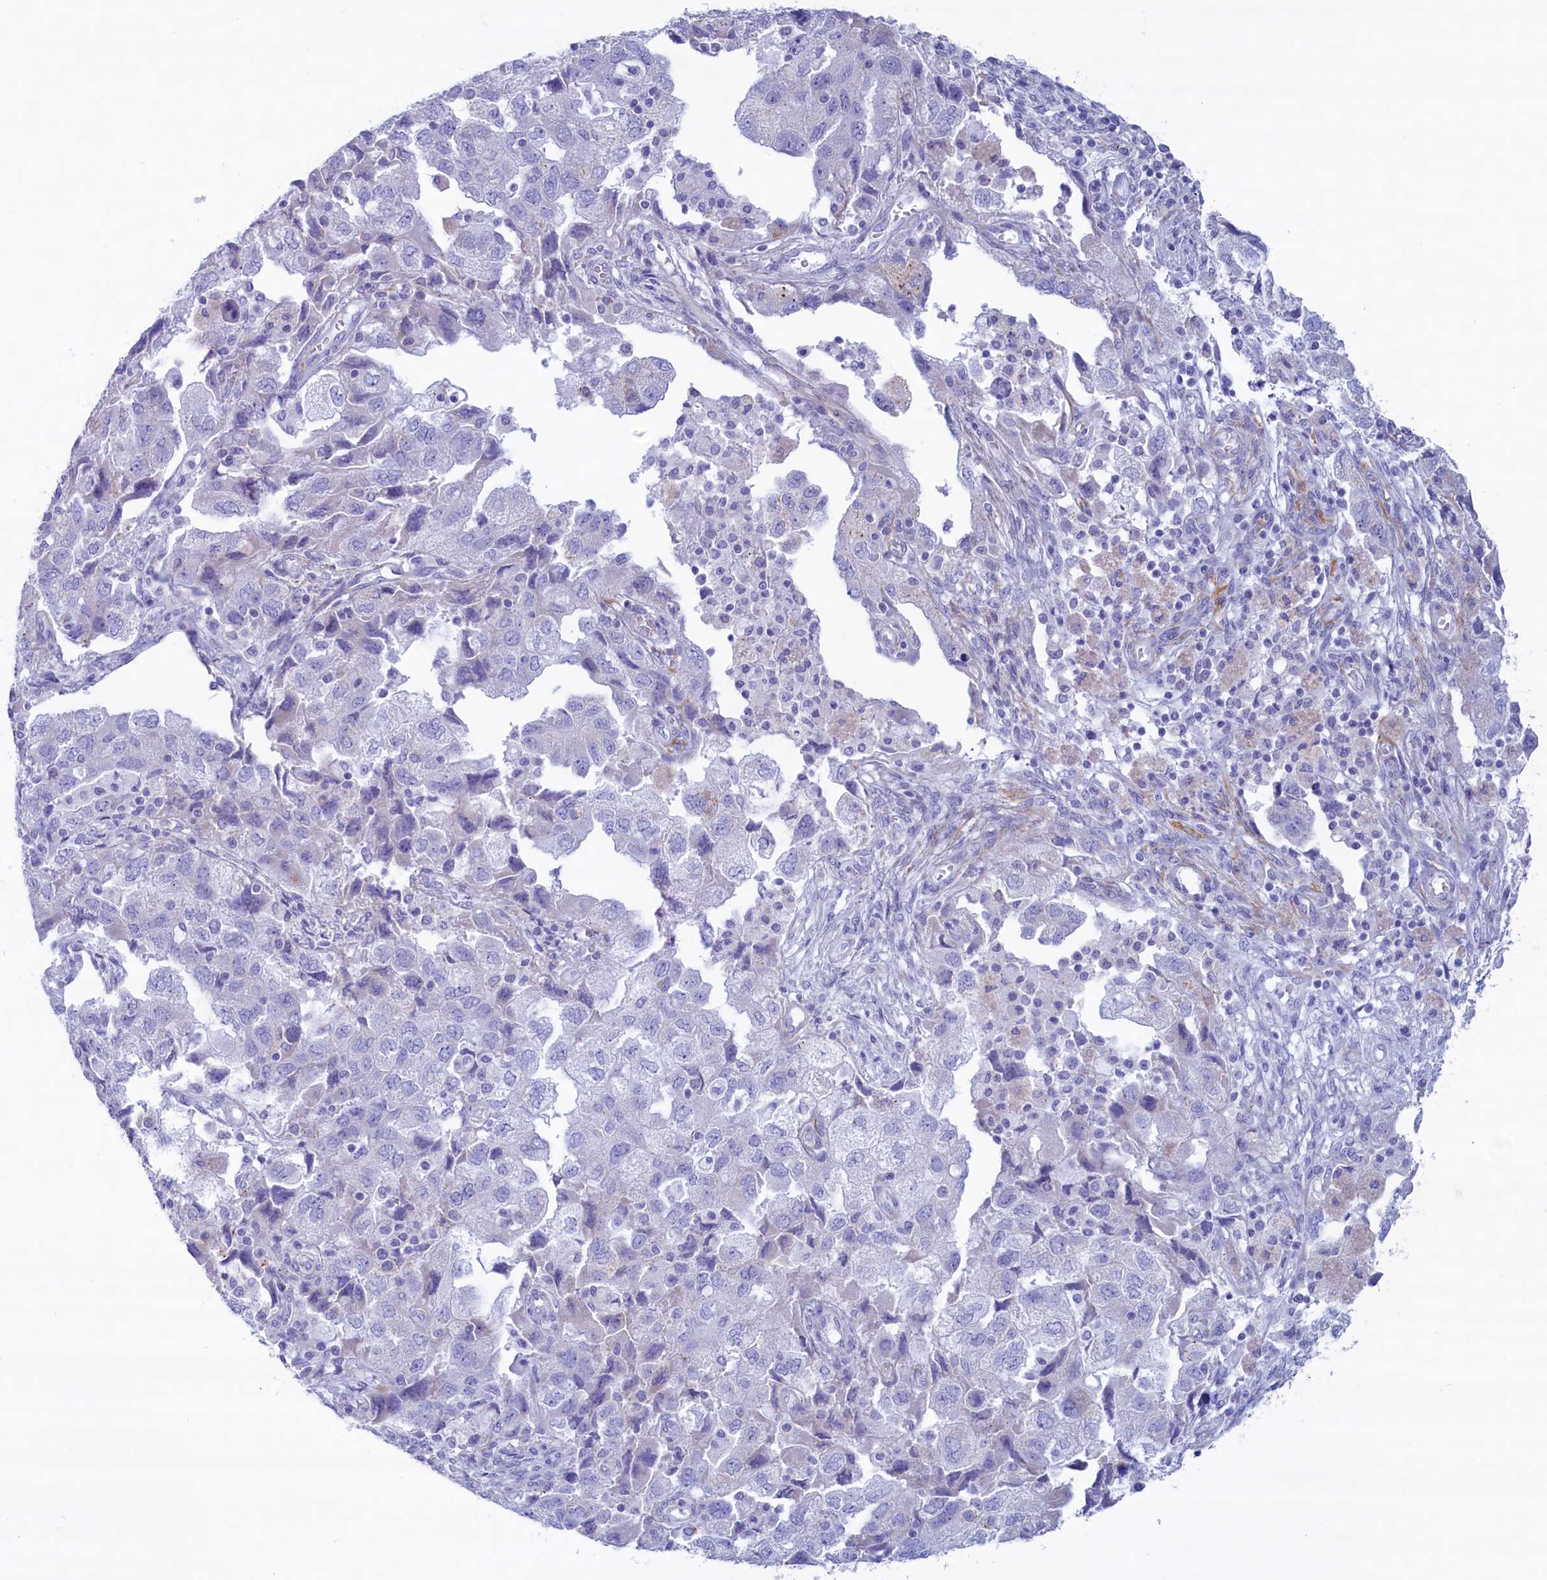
{"staining": {"intensity": "negative", "quantity": "none", "location": "none"}, "tissue": "ovarian cancer", "cell_type": "Tumor cells", "image_type": "cancer", "snomed": [{"axis": "morphology", "description": "Carcinoma, NOS"}, {"axis": "morphology", "description": "Cystadenocarcinoma, serous, NOS"}, {"axis": "topography", "description": "Ovary"}], "caption": "DAB immunohistochemical staining of ovarian cancer (serous cystadenocarcinoma) demonstrates no significant expression in tumor cells.", "gene": "MPV17L2", "patient": {"sex": "female", "age": 69}}